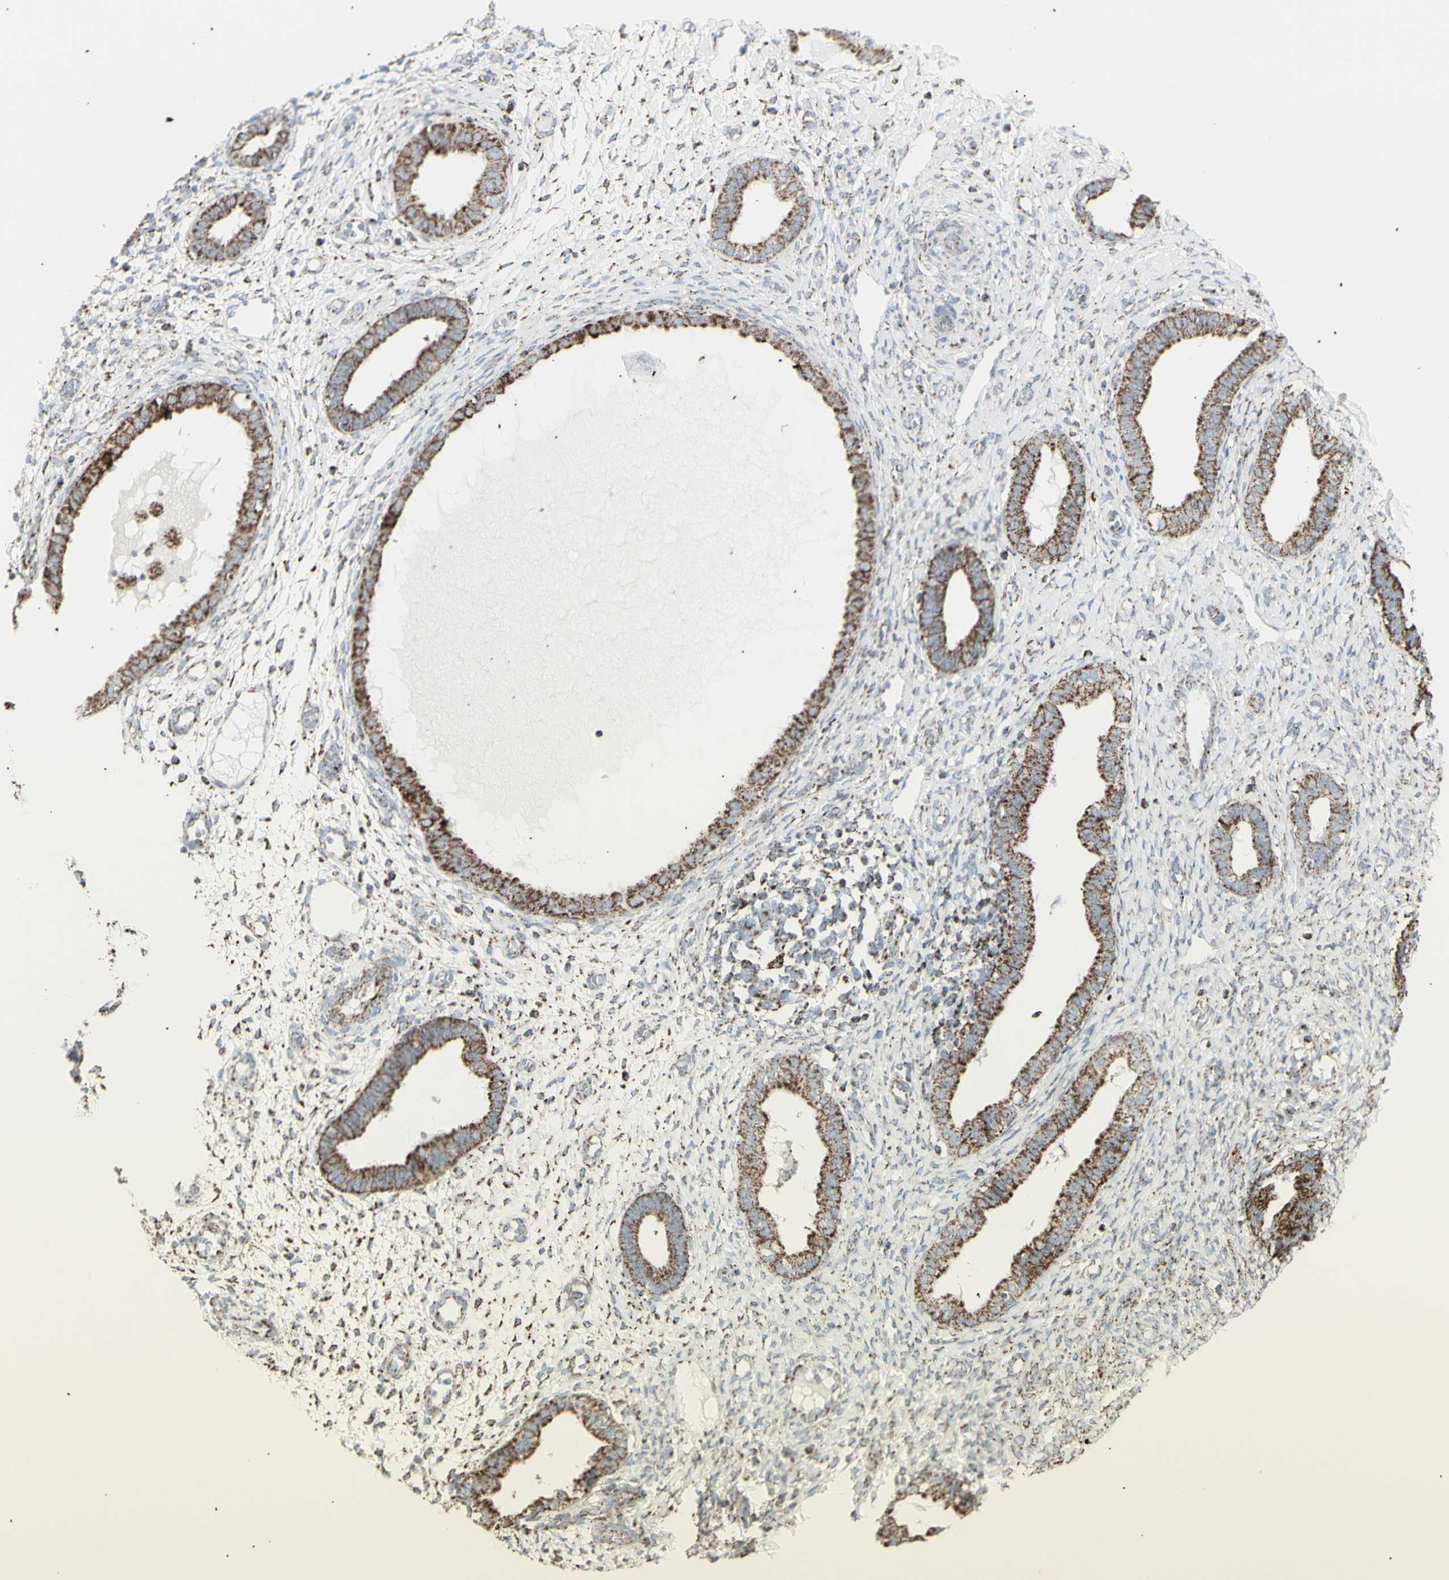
{"staining": {"intensity": "moderate", "quantity": "25%-75%", "location": "cytoplasmic/membranous"}, "tissue": "endometrium", "cell_type": "Cells in endometrial stroma", "image_type": "normal", "snomed": [{"axis": "morphology", "description": "Normal tissue, NOS"}, {"axis": "topography", "description": "Endometrium"}], "caption": "IHC staining of benign endometrium, which shows medium levels of moderate cytoplasmic/membranous positivity in about 25%-75% of cells in endometrial stroma indicating moderate cytoplasmic/membranous protein staining. The staining was performed using DAB (3,3'-diaminobenzidine) (brown) for protein detection and nuclei were counterstained in hematoxylin (blue).", "gene": "PLGRKT", "patient": {"sex": "female", "age": 61}}